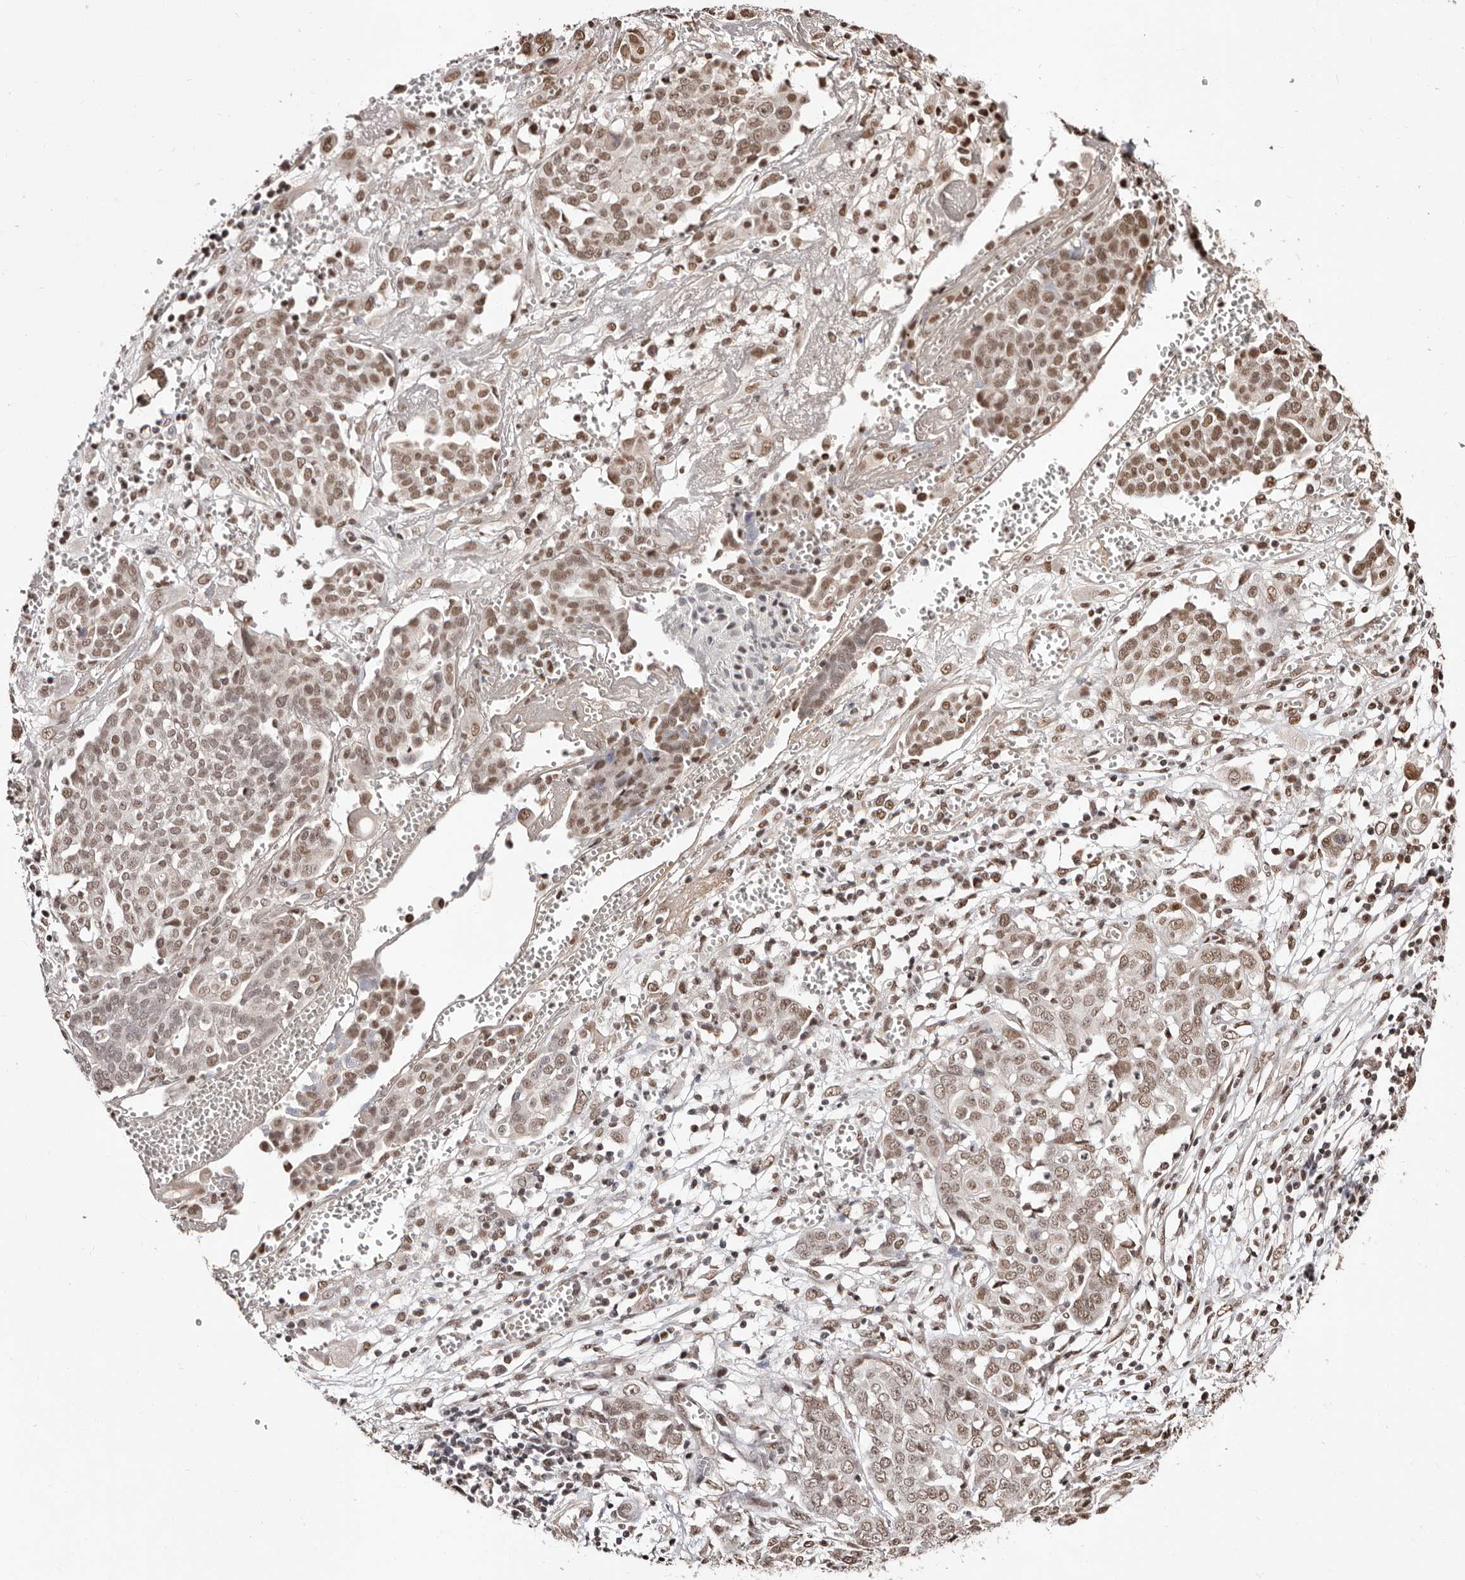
{"staining": {"intensity": "moderate", "quantity": ">75%", "location": "nuclear"}, "tissue": "ovarian cancer", "cell_type": "Tumor cells", "image_type": "cancer", "snomed": [{"axis": "morphology", "description": "Cystadenocarcinoma, serous, NOS"}, {"axis": "topography", "description": "Soft tissue"}, {"axis": "topography", "description": "Ovary"}], "caption": "Serous cystadenocarcinoma (ovarian) was stained to show a protein in brown. There is medium levels of moderate nuclear positivity in about >75% of tumor cells.", "gene": "BICRAL", "patient": {"sex": "female", "age": 57}}